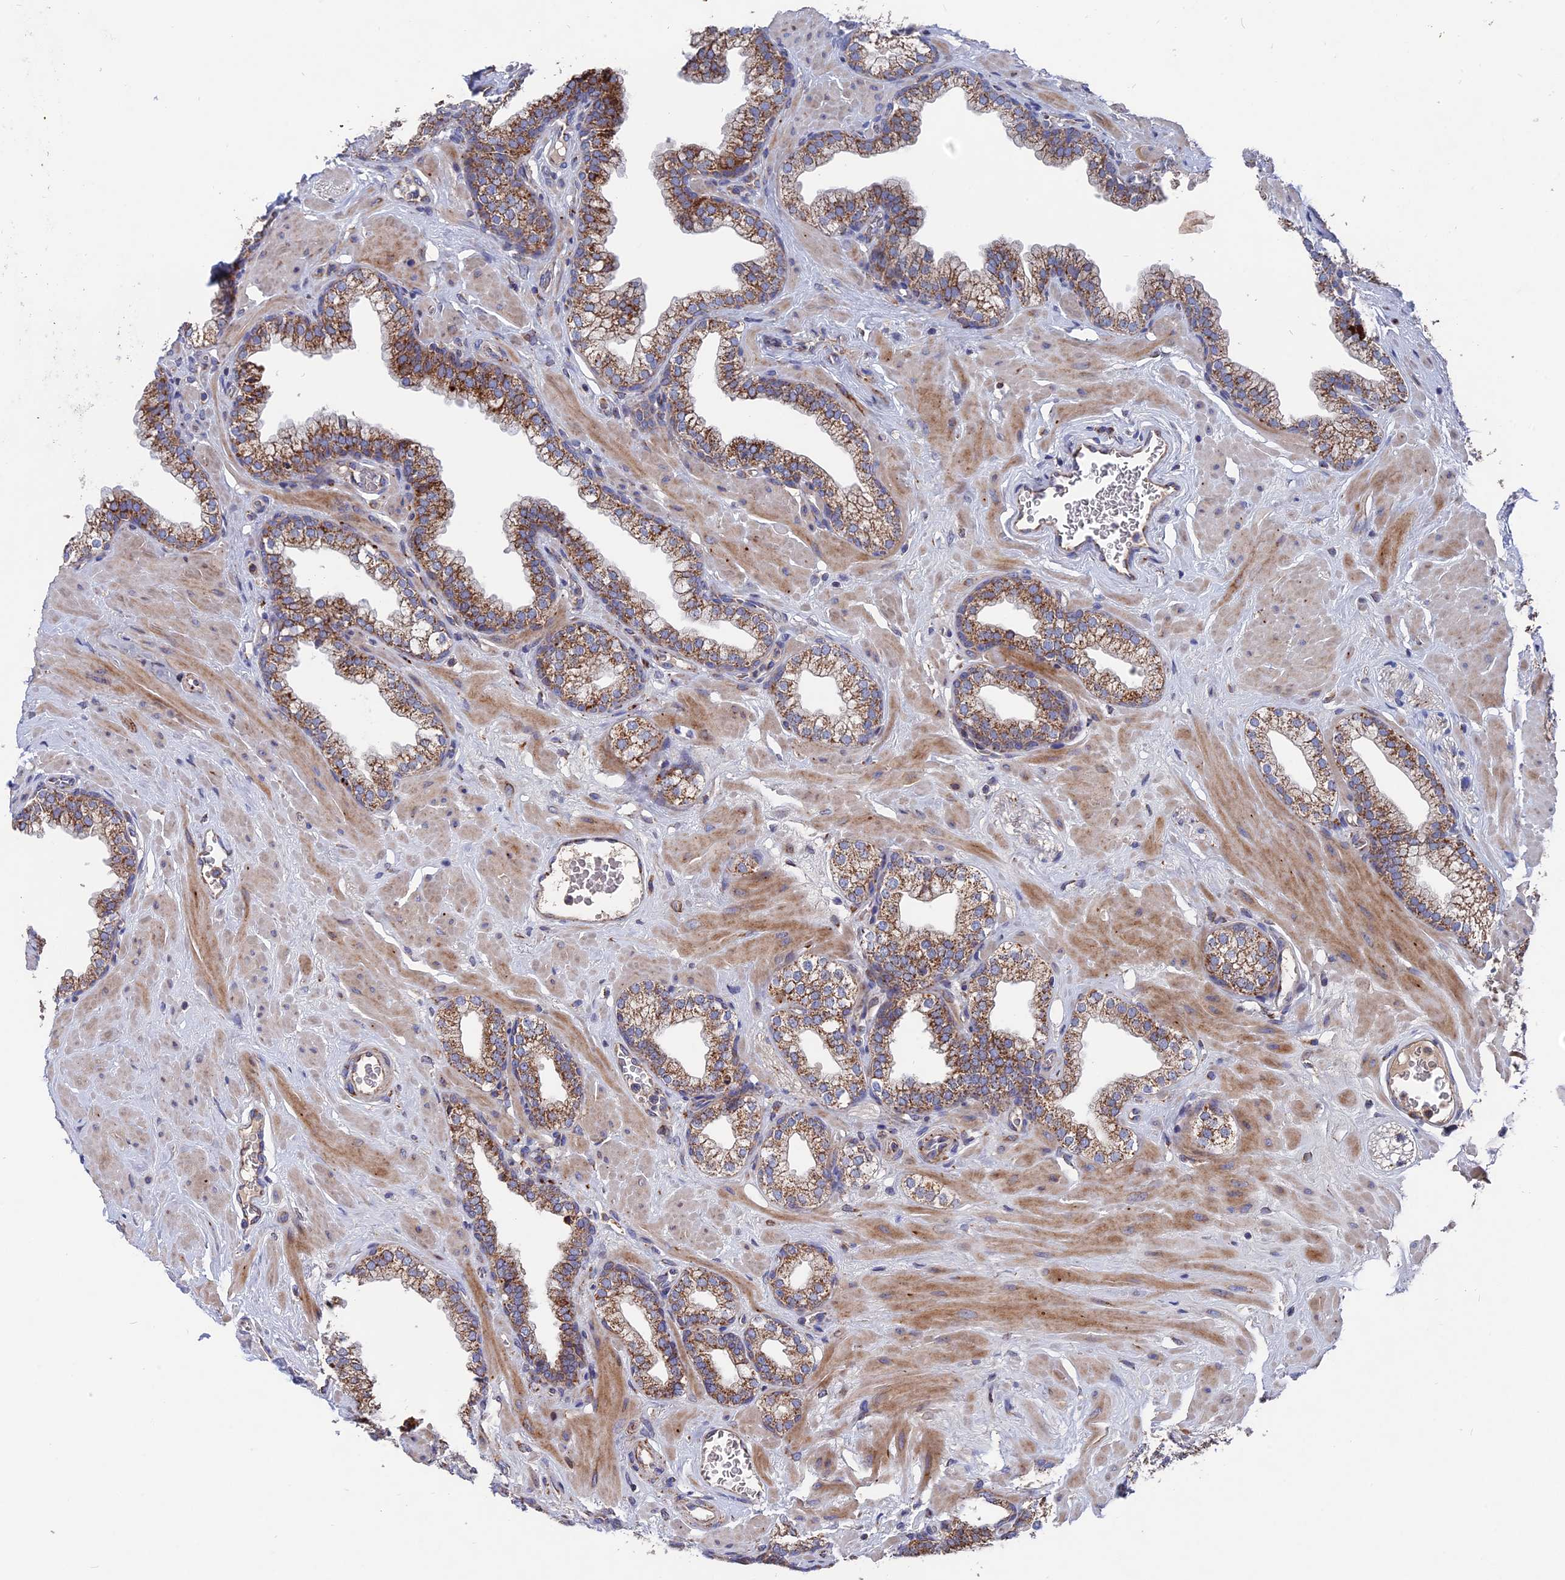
{"staining": {"intensity": "moderate", "quantity": ">75%", "location": "cytoplasmic/membranous"}, "tissue": "prostate", "cell_type": "Glandular cells", "image_type": "normal", "snomed": [{"axis": "morphology", "description": "Normal tissue, NOS"}, {"axis": "morphology", "description": "Urothelial carcinoma, Low grade"}, {"axis": "topography", "description": "Urinary bladder"}, {"axis": "topography", "description": "Prostate"}], "caption": "Immunohistochemistry (IHC) (DAB (3,3'-diaminobenzidine)) staining of unremarkable prostate displays moderate cytoplasmic/membranous protein positivity in about >75% of glandular cells. The staining was performed using DAB to visualize the protein expression in brown, while the nuclei were stained in blue with hematoxylin (Magnification: 20x).", "gene": "TGFA", "patient": {"sex": "male", "age": 60}}